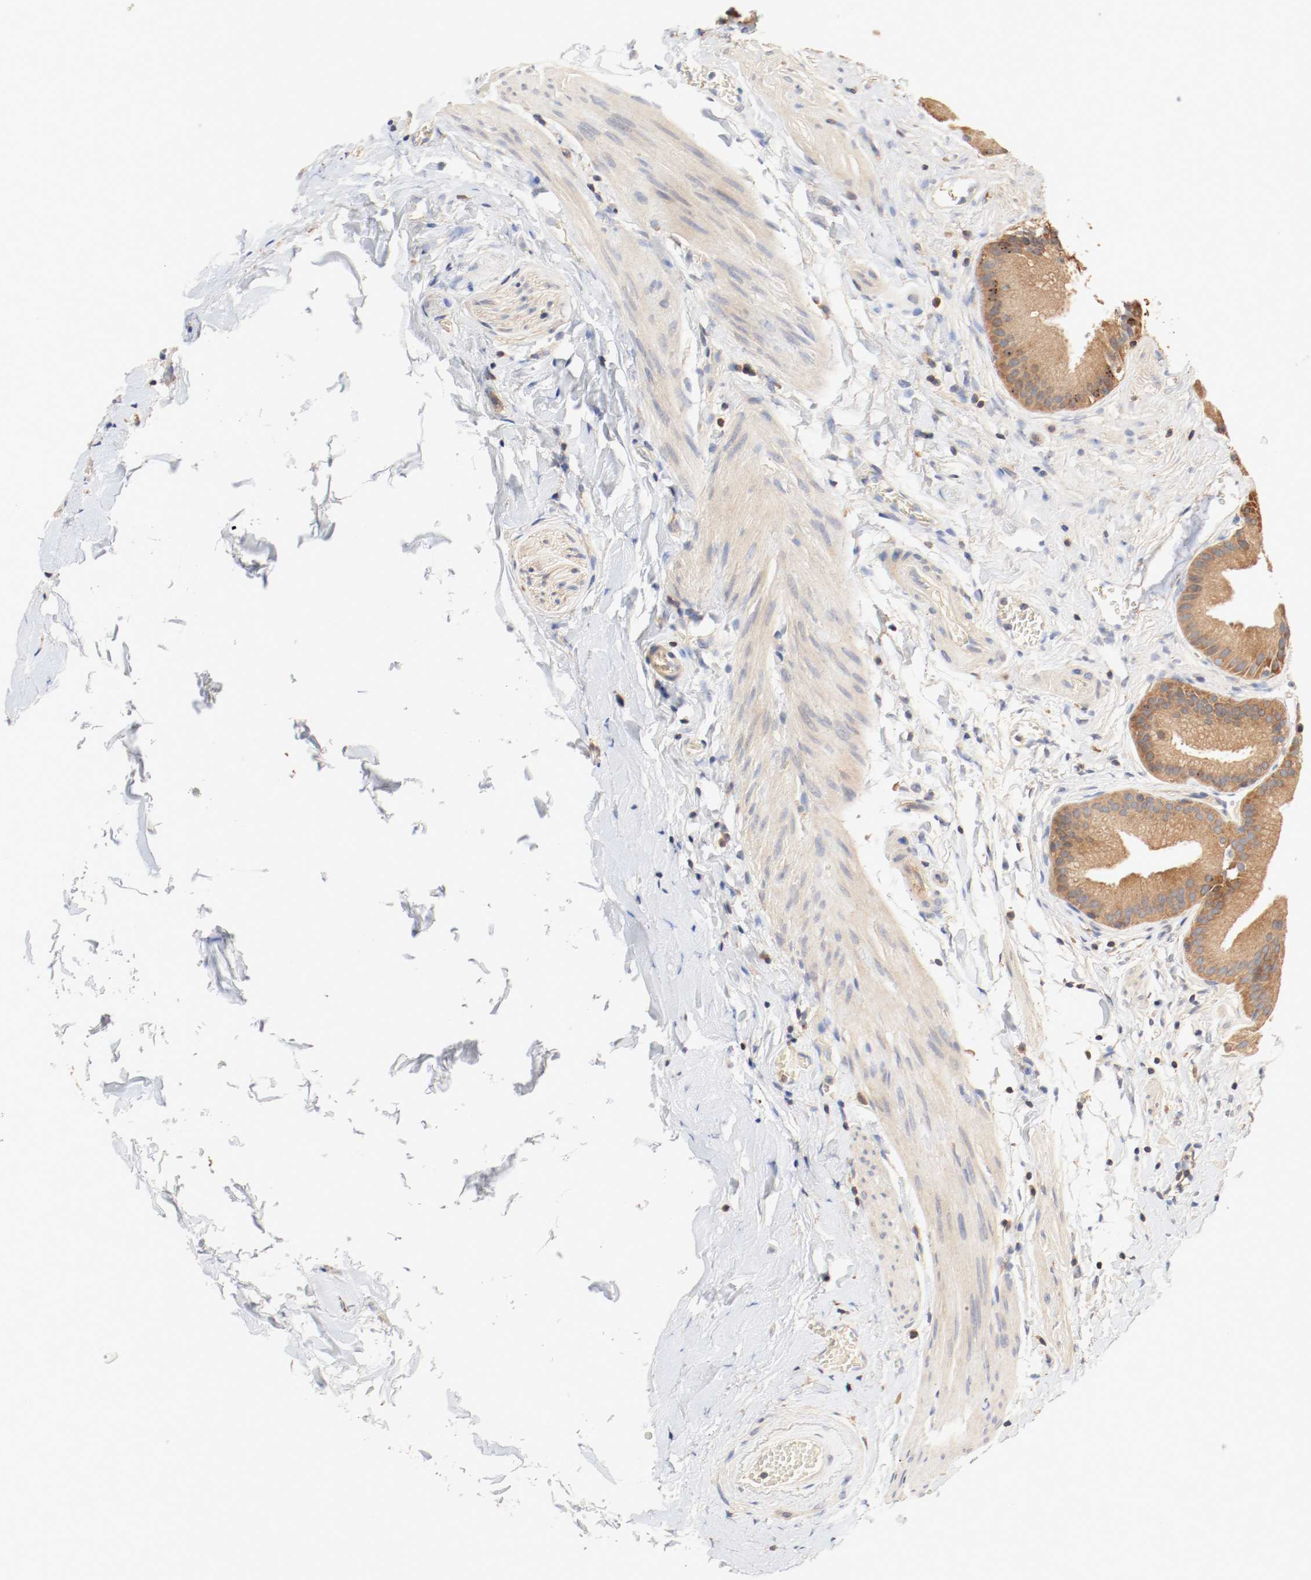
{"staining": {"intensity": "moderate", "quantity": ">75%", "location": "cytoplasmic/membranous"}, "tissue": "gallbladder", "cell_type": "Glandular cells", "image_type": "normal", "snomed": [{"axis": "morphology", "description": "Normal tissue, NOS"}, {"axis": "topography", "description": "Gallbladder"}], "caption": "Protein expression analysis of unremarkable human gallbladder reveals moderate cytoplasmic/membranous positivity in approximately >75% of glandular cells. The staining is performed using DAB (3,3'-diaminobenzidine) brown chromogen to label protein expression. The nuclei are counter-stained blue using hematoxylin.", "gene": "GIT1", "patient": {"sex": "female", "age": 63}}